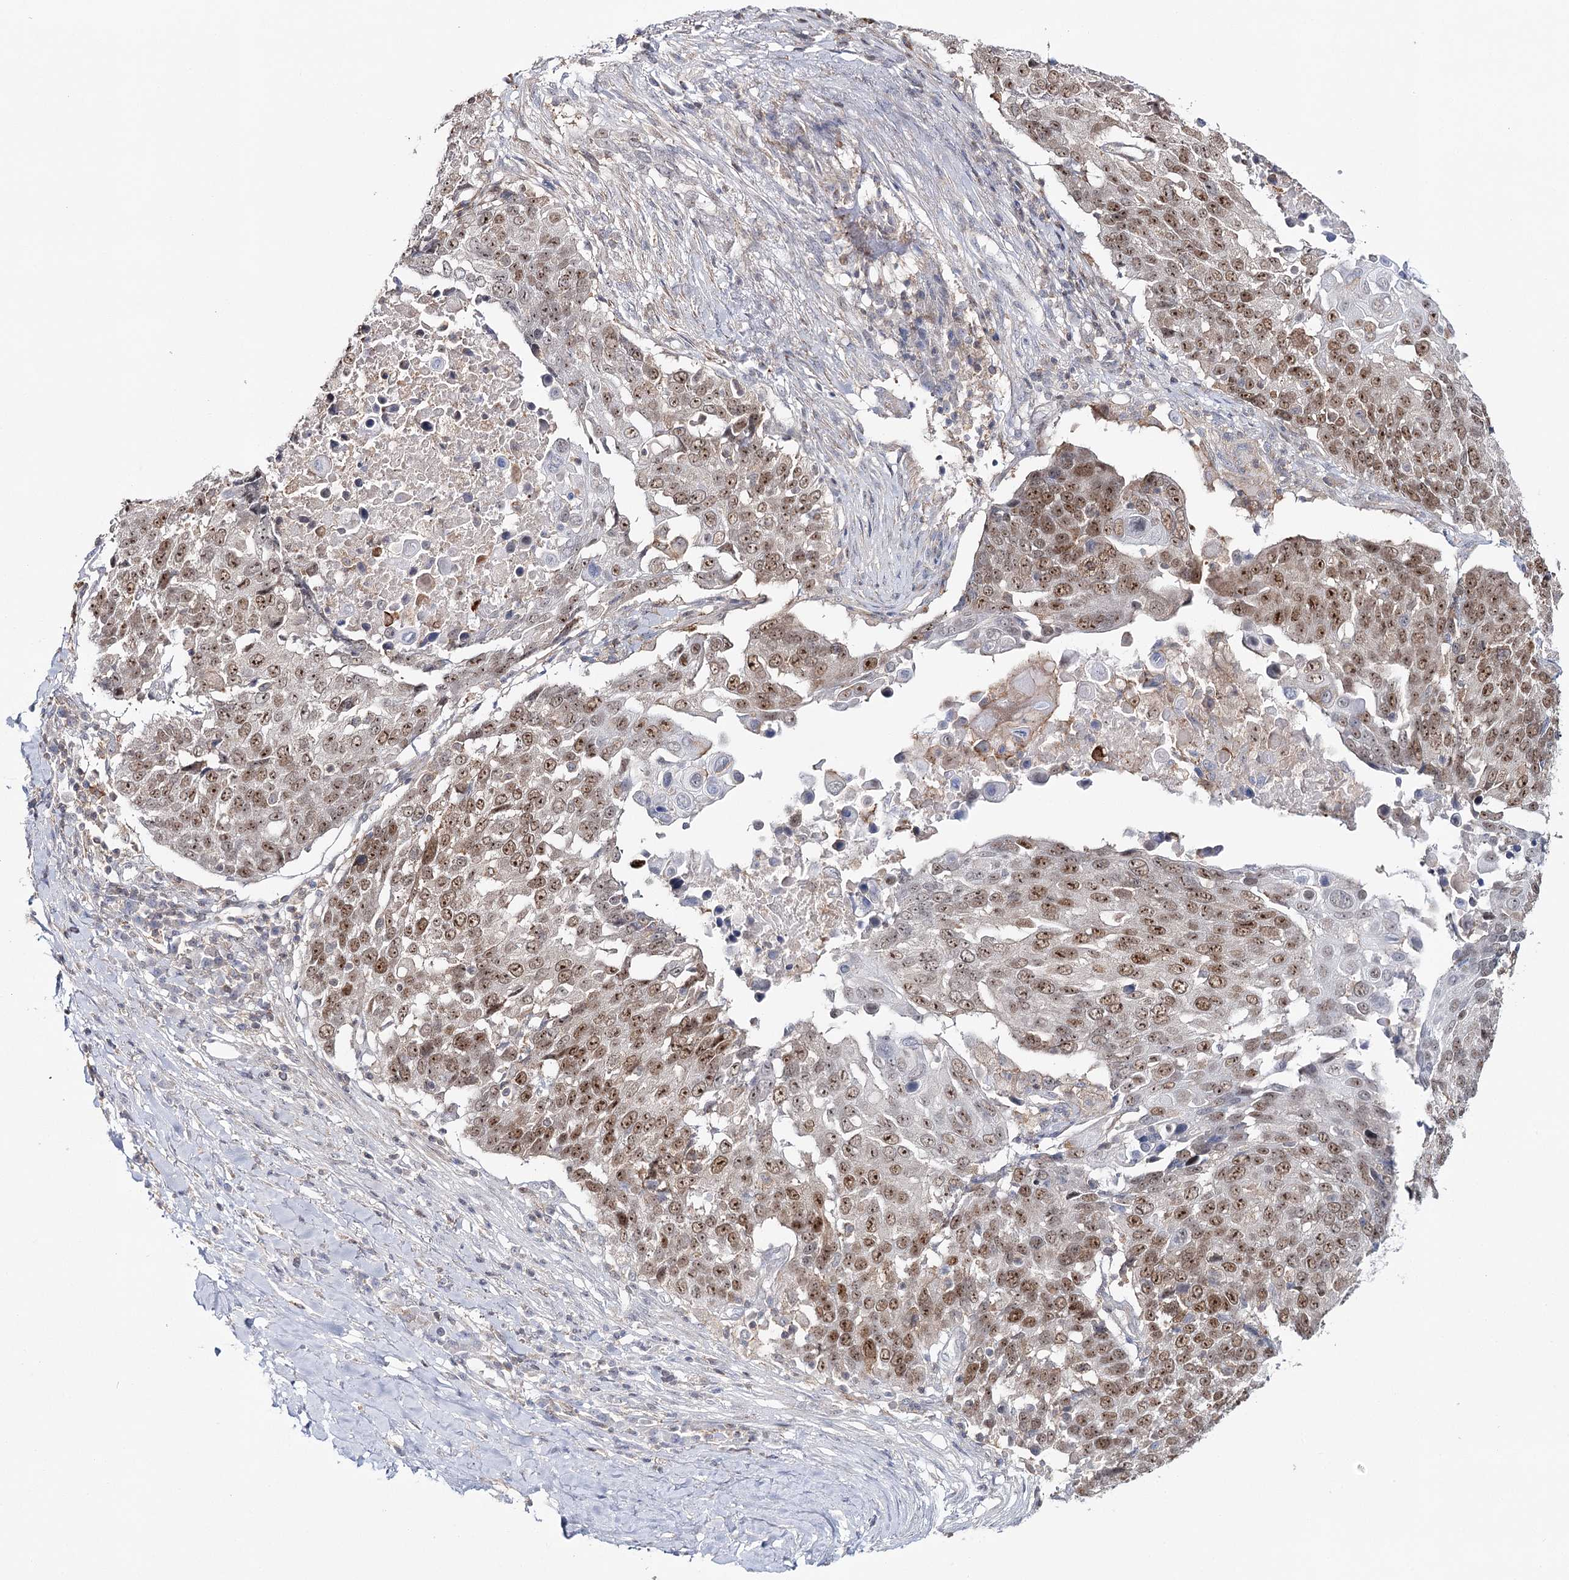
{"staining": {"intensity": "moderate", "quantity": ">75%", "location": "nuclear"}, "tissue": "lung cancer", "cell_type": "Tumor cells", "image_type": "cancer", "snomed": [{"axis": "morphology", "description": "Squamous cell carcinoma, NOS"}, {"axis": "topography", "description": "Lung"}], "caption": "An immunohistochemistry (IHC) micrograph of tumor tissue is shown. Protein staining in brown shows moderate nuclear positivity in lung cancer within tumor cells.", "gene": "ZC3H8", "patient": {"sex": "male", "age": 66}}